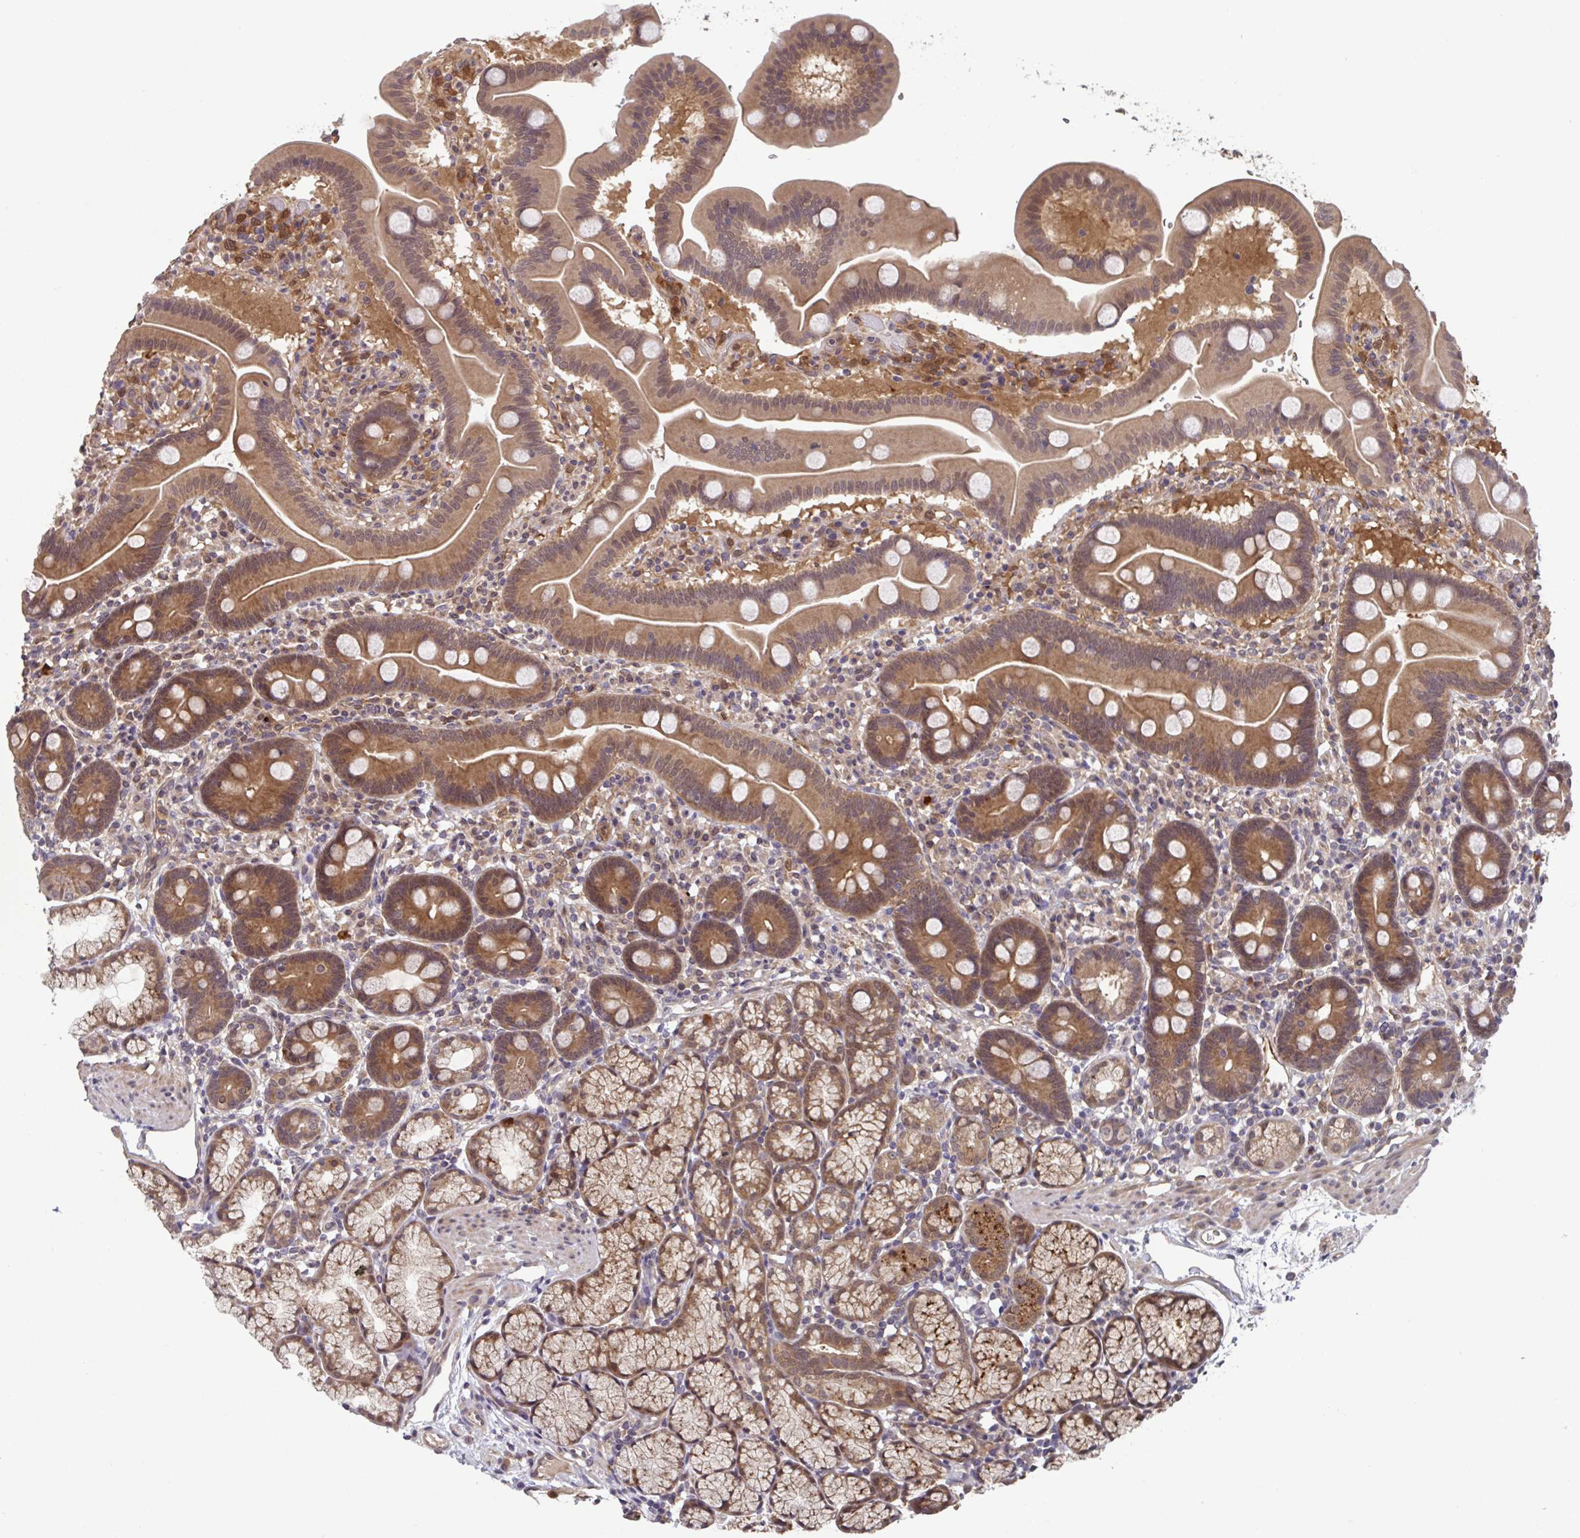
{"staining": {"intensity": "moderate", "quantity": ">75%", "location": "cytoplasmic/membranous"}, "tissue": "duodenum", "cell_type": "Glandular cells", "image_type": "normal", "snomed": [{"axis": "morphology", "description": "Normal tissue, NOS"}, {"axis": "topography", "description": "Duodenum"}], "caption": "About >75% of glandular cells in normal human duodenum reveal moderate cytoplasmic/membranous protein staining as visualized by brown immunohistochemical staining.", "gene": "TIGAR", "patient": {"sex": "male", "age": 59}}